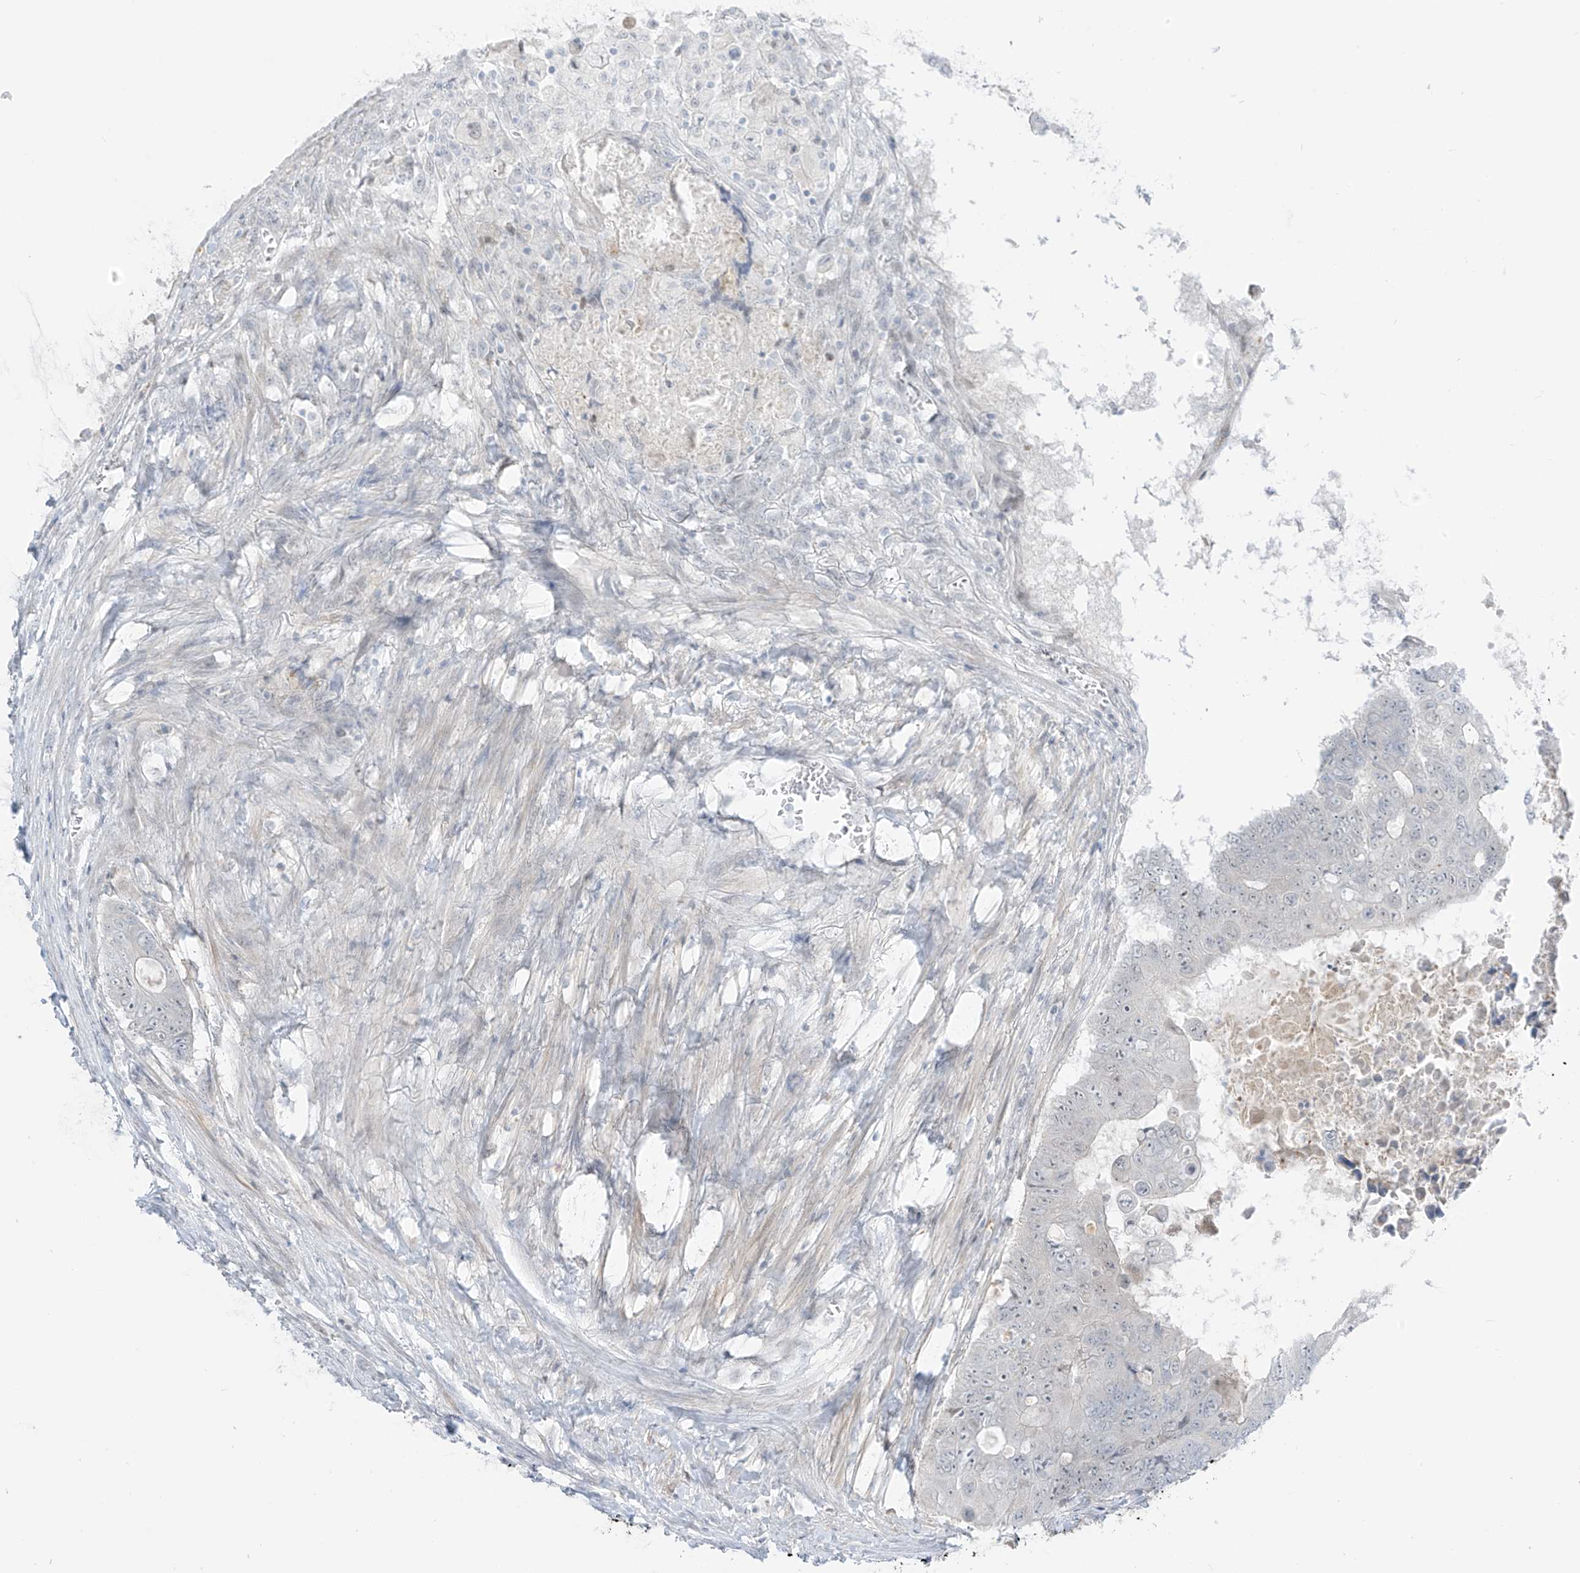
{"staining": {"intensity": "negative", "quantity": "none", "location": "none"}, "tissue": "colorectal cancer", "cell_type": "Tumor cells", "image_type": "cancer", "snomed": [{"axis": "morphology", "description": "Adenocarcinoma, NOS"}, {"axis": "topography", "description": "Colon"}], "caption": "Histopathology image shows no protein staining in tumor cells of colorectal cancer tissue.", "gene": "ASPRV1", "patient": {"sex": "male", "age": 87}}